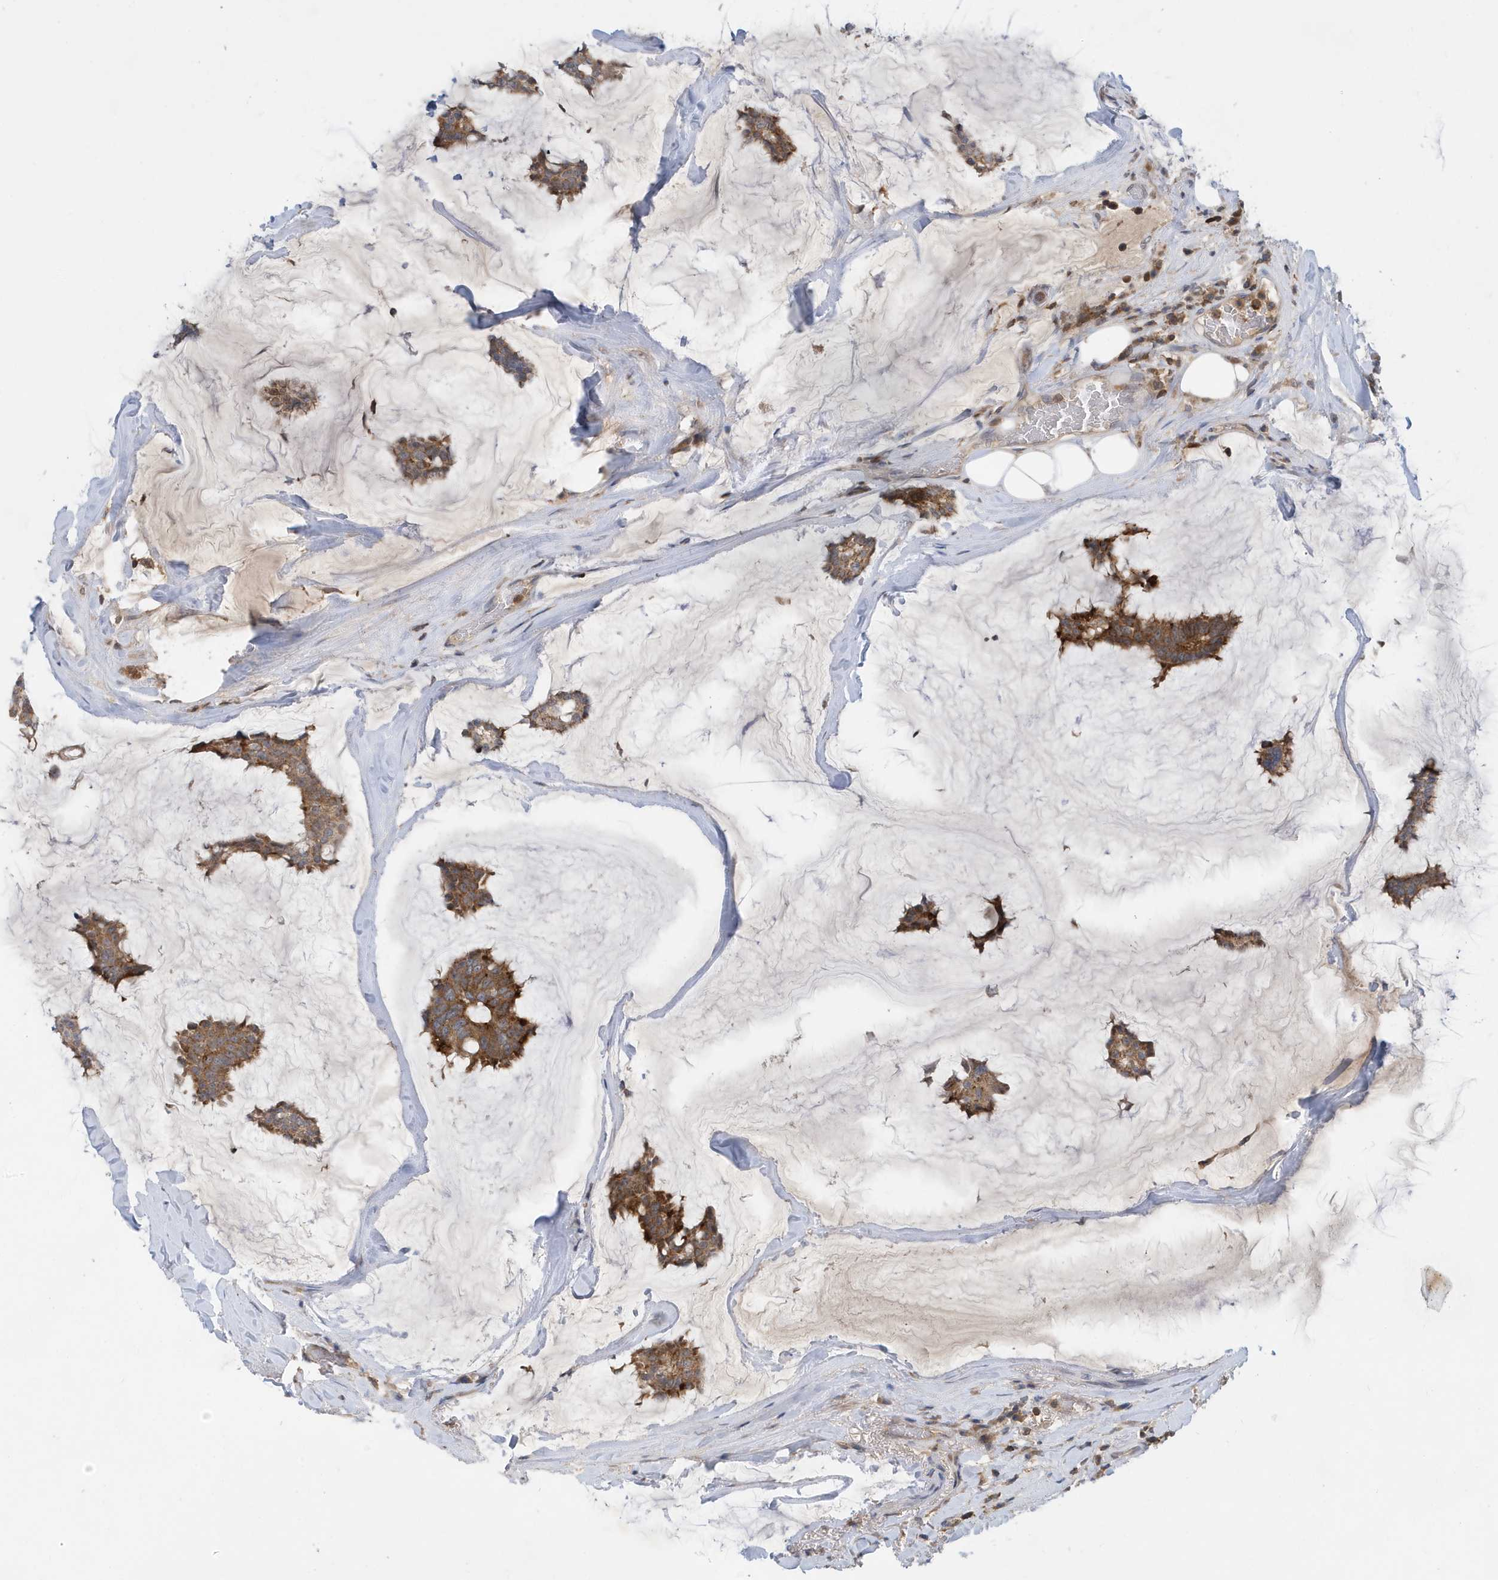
{"staining": {"intensity": "moderate", "quantity": ">75%", "location": "cytoplasmic/membranous"}, "tissue": "breast cancer", "cell_type": "Tumor cells", "image_type": "cancer", "snomed": [{"axis": "morphology", "description": "Duct carcinoma"}, {"axis": "topography", "description": "Breast"}], "caption": "Protein staining of breast cancer tissue displays moderate cytoplasmic/membranous staining in approximately >75% of tumor cells. Immunohistochemistry stains the protein of interest in brown and the nuclei are stained blue.", "gene": "NSUN3", "patient": {"sex": "female", "age": 93}}